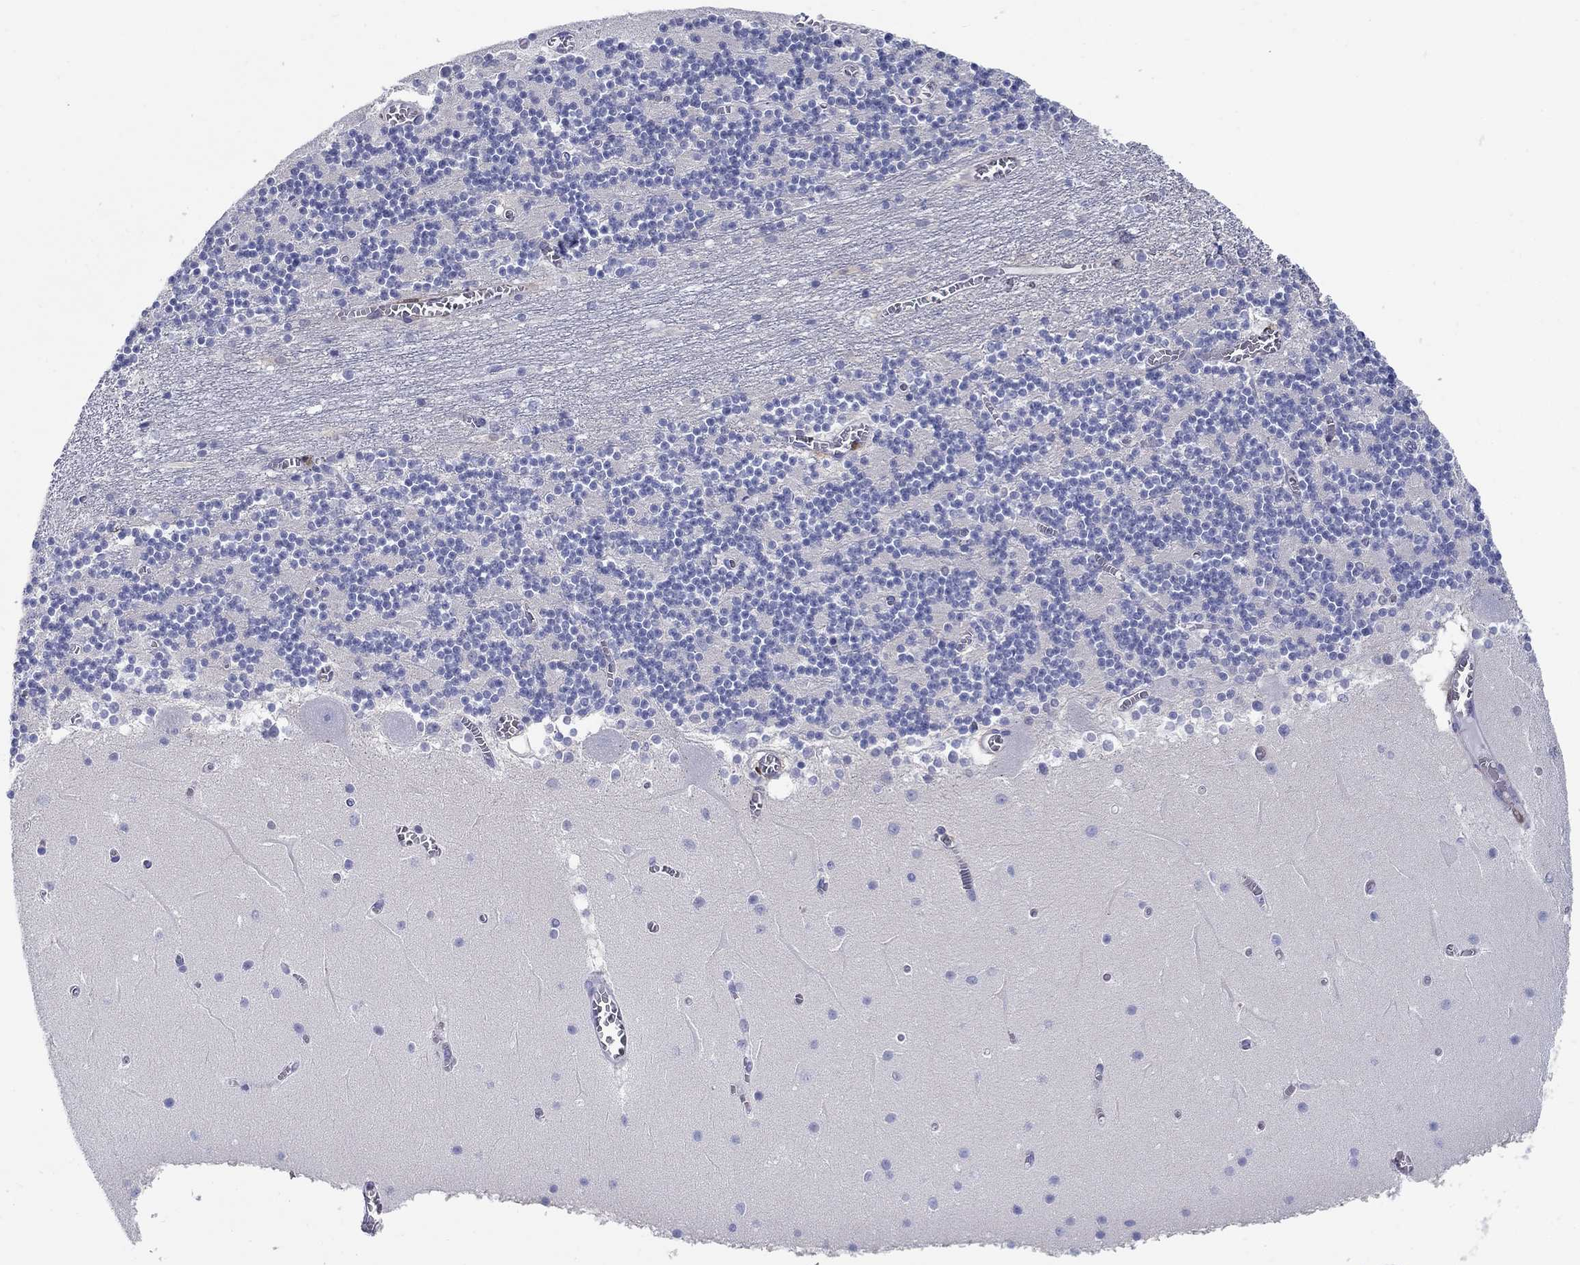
{"staining": {"intensity": "negative", "quantity": "none", "location": "none"}, "tissue": "cerebellum", "cell_type": "Cells in granular layer", "image_type": "normal", "snomed": [{"axis": "morphology", "description": "Normal tissue, NOS"}, {"axis": "topography", "description": "Cerebellum"}], "caption": "This is an immunohistochemistry (IHC) image of benign cerebellum. There is no expression in cells in granular layer.", "gene": "AKR1C1", "patient": {"sex": "female", "age": 28}}